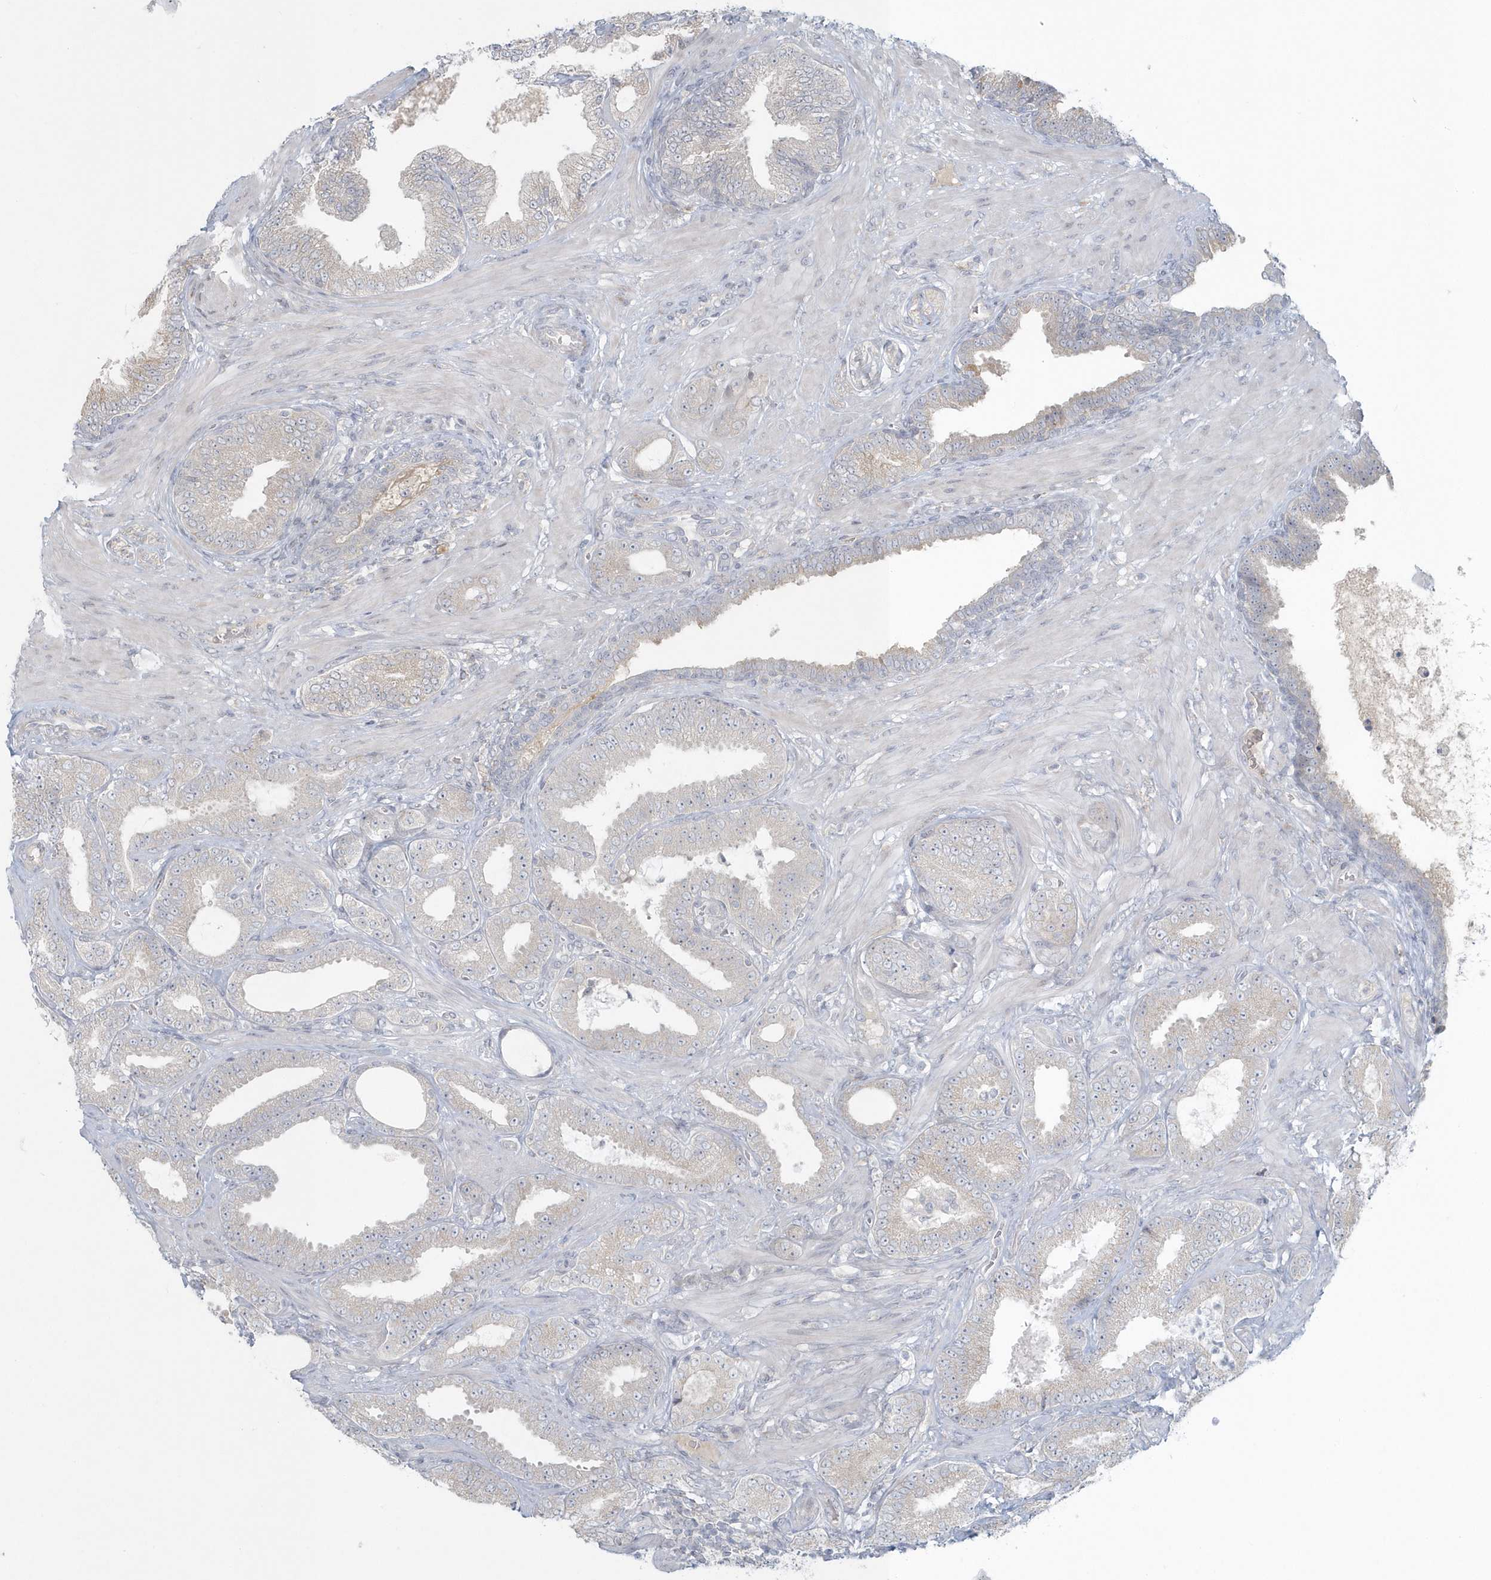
{"staining": {"intensity": "negative", "quantity": "none", "location": "none"}, "tissue": "prostate cancer", "cell_type": "Tumor cells", "image_type": "cancer", "snomed": [{"axis": "morphology", "description": "Adenocarcinoma, Low grade"}, {"axis": "topography", "description": "Prostate"}], "caption": "This is an IHC micrograph of human prostate cancer. There is no positivity in tumor cells.", "gene": "BLTP3A", "patient": {"sex": "male", "age": 63}}